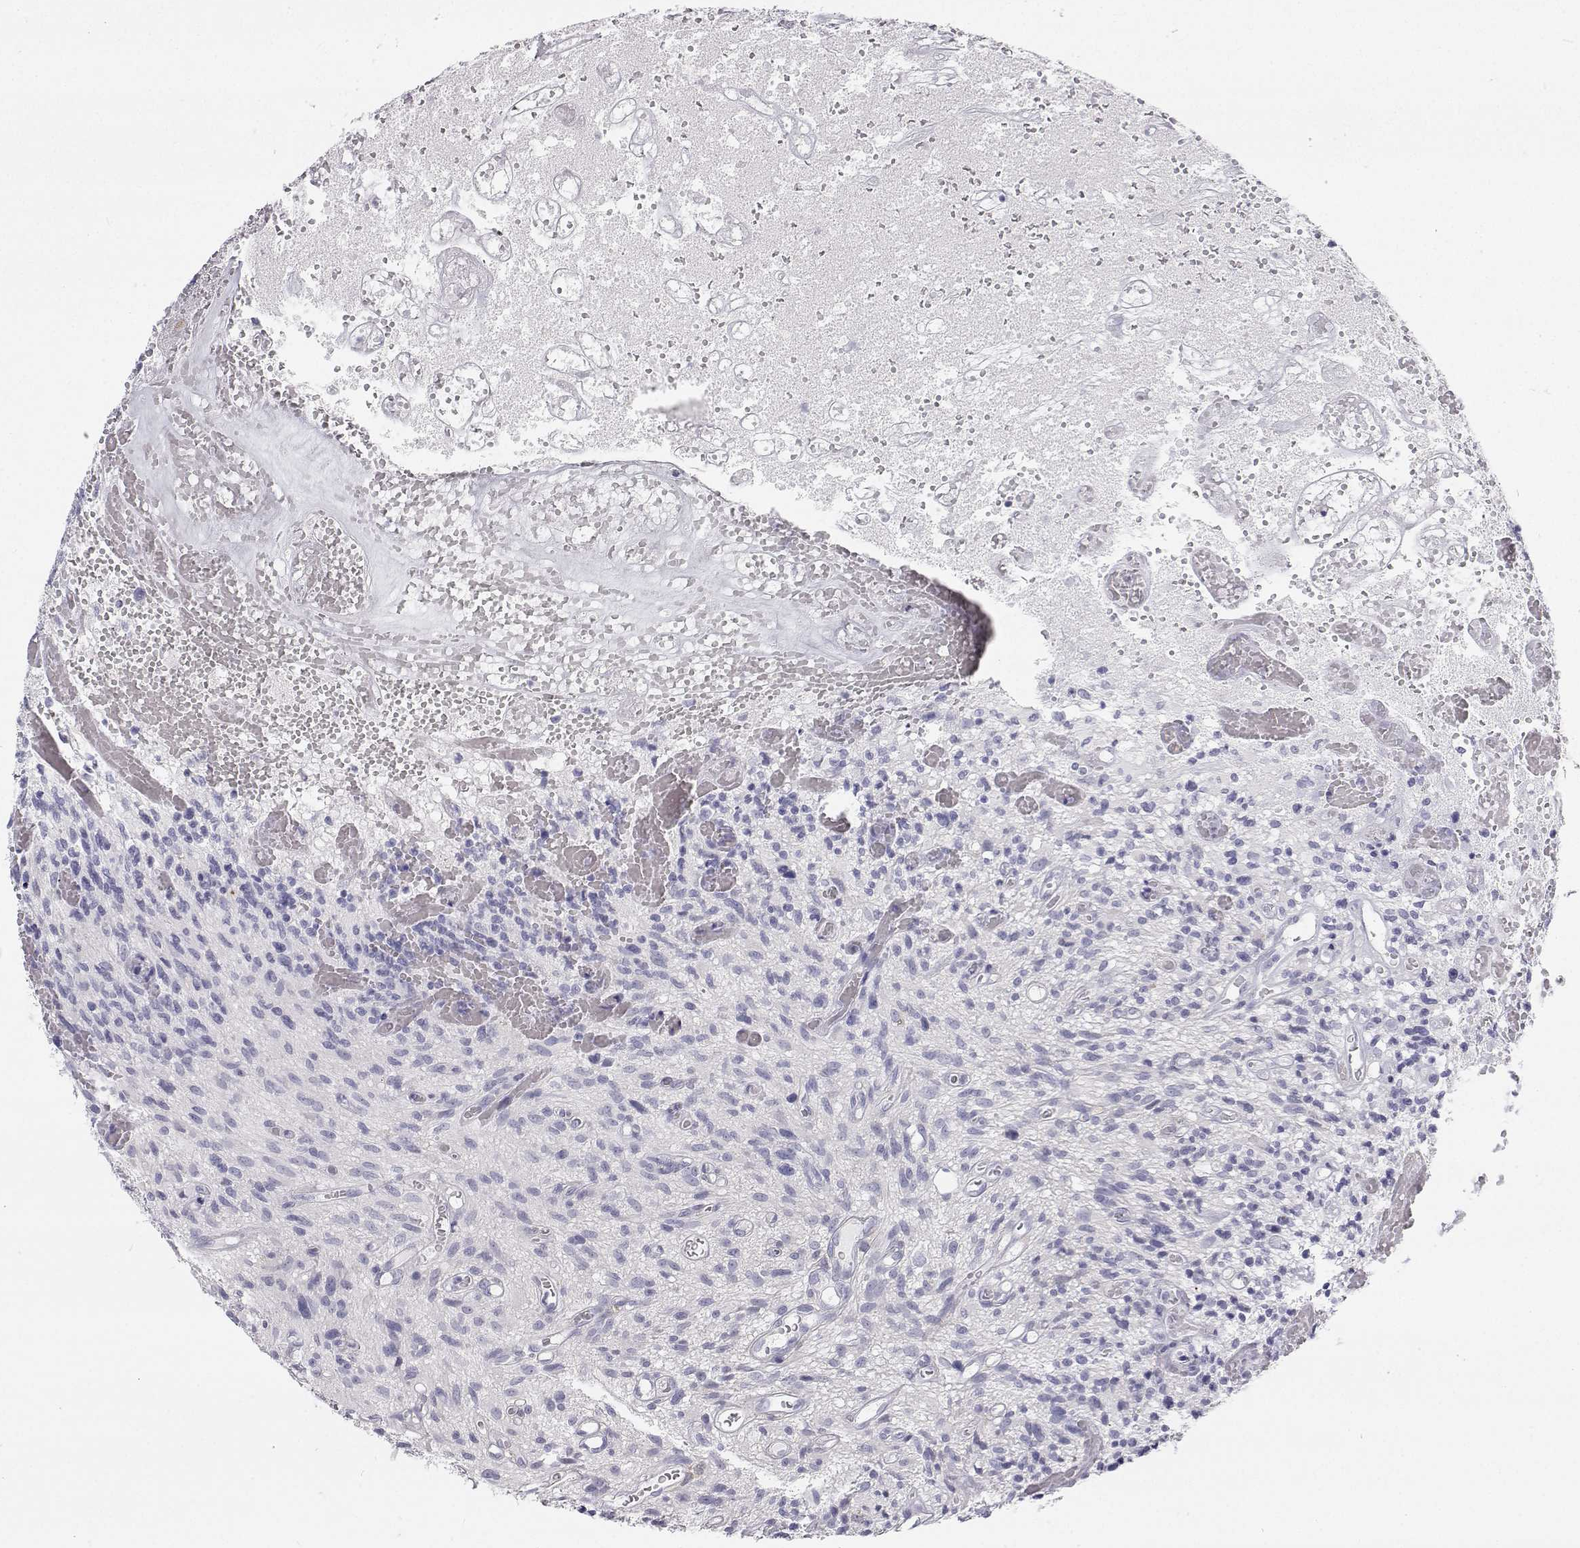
{"staining": {"intensity": "negative", "quantity": "none", "location": "none"}, "tissue": "glioma", "cell_type": "Tumor cells", "image_type": "cancer", "snomed": [{"axis": "morphology", "description": "Glioma, malignant, High grade"}, {"axis": "topography", "description": "Brain"}], "caption": "IHC of malignant glioma (high-grade) displays no staining in tumor cells.", "gene": "TTN", "patient": {"sex": "male", "age": 75}}